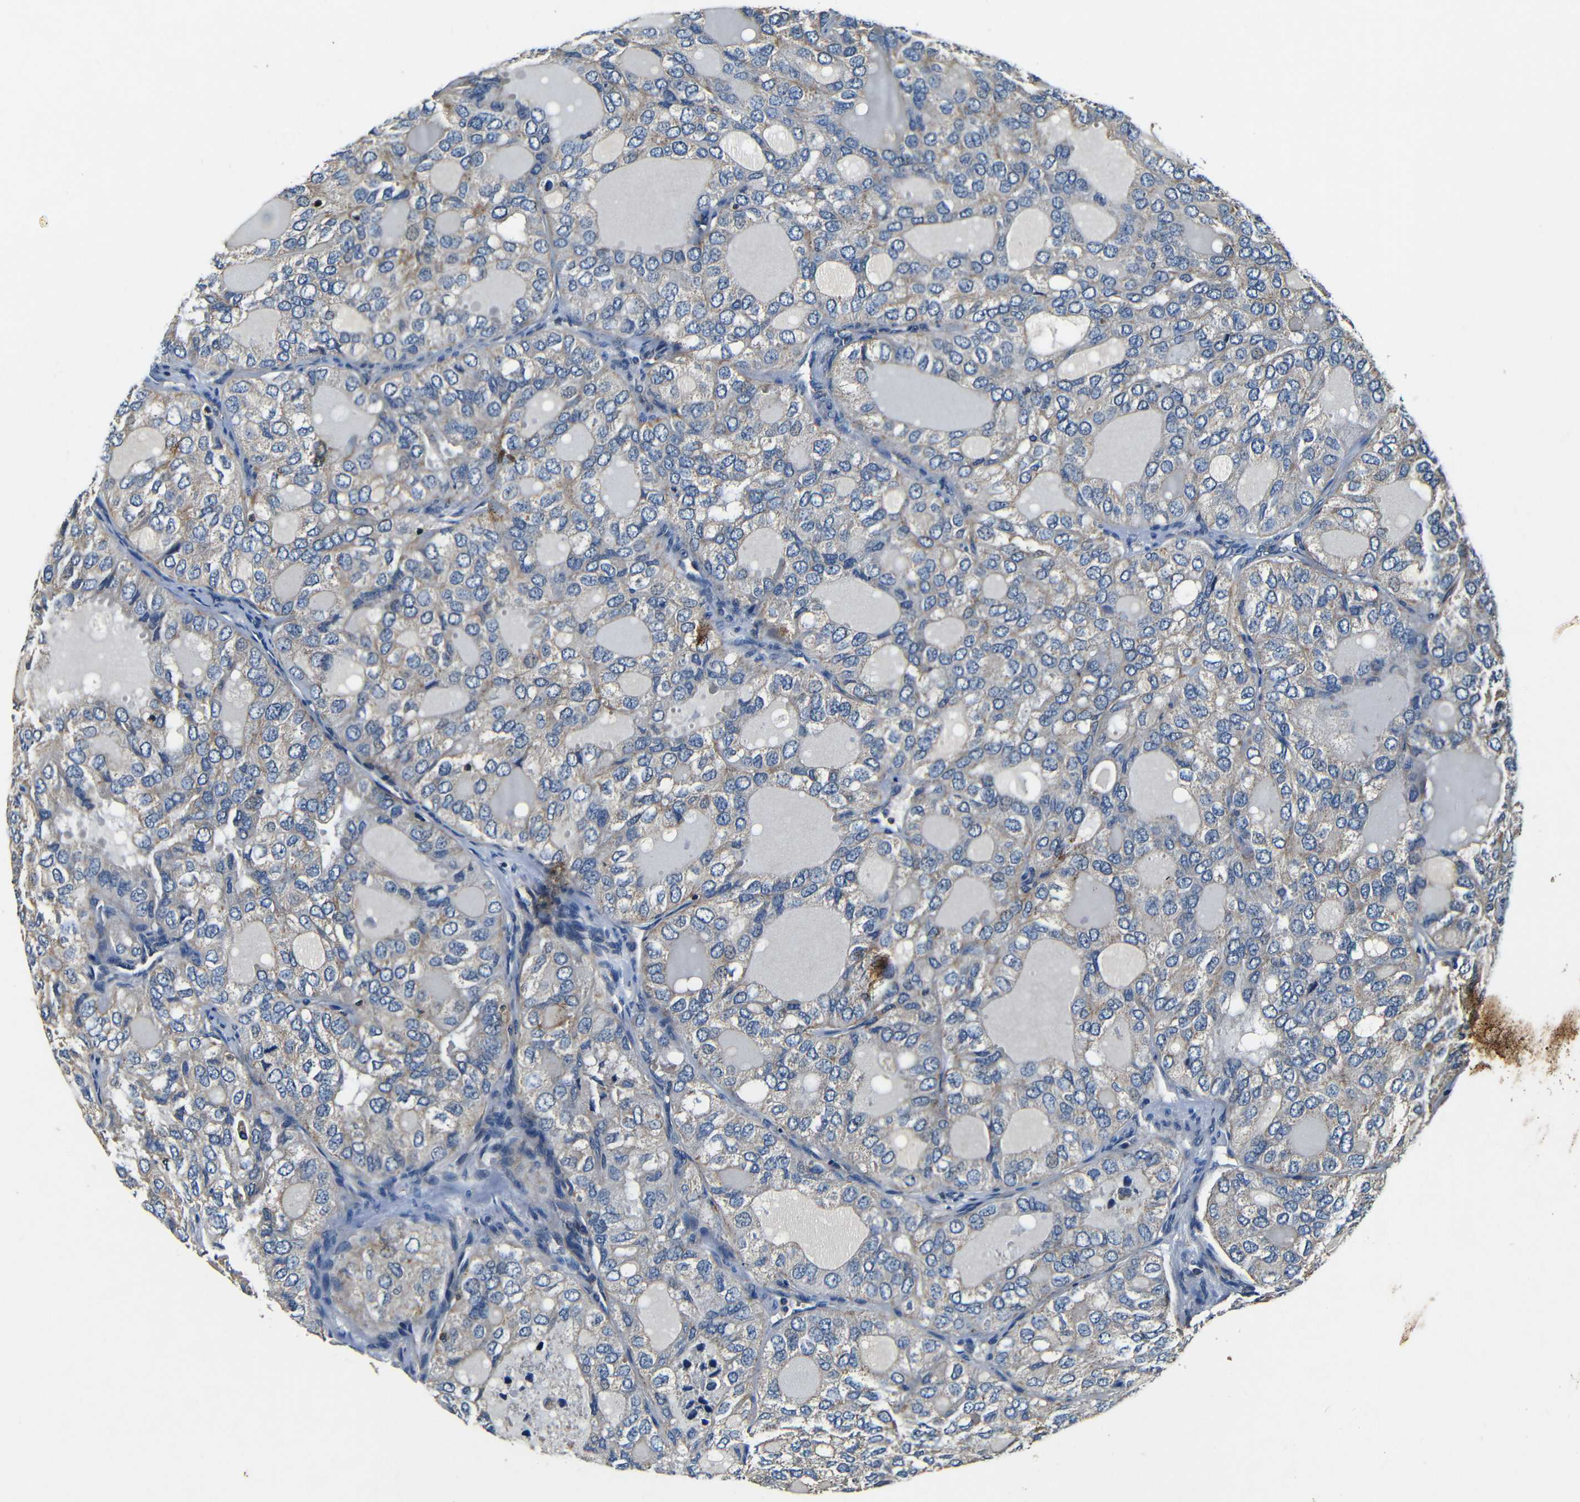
{"staining": {"intensity": "weak", "quantity": "<25%", "location": "cytoplasmic/membranous"}, "tissue": "thyroid cancer", "cell_type": "Tumor cells", "image_type": "cancer", "snomed": [{"axis": "morphology", "description": "Follicular adenoma carcinoma, NOS"}, {"axis": "topography", "description": "Thyroid gland"}], "caption": "Immunohistochemical staining of human thyroid follicular adenoma carcinoma exhibits no significant expression in tumor cells. (DAB IHC visualized using brightfield microscopy, high magnification).", "gene": "MTX1", "patient": {"sex": "male", "age": 75}}